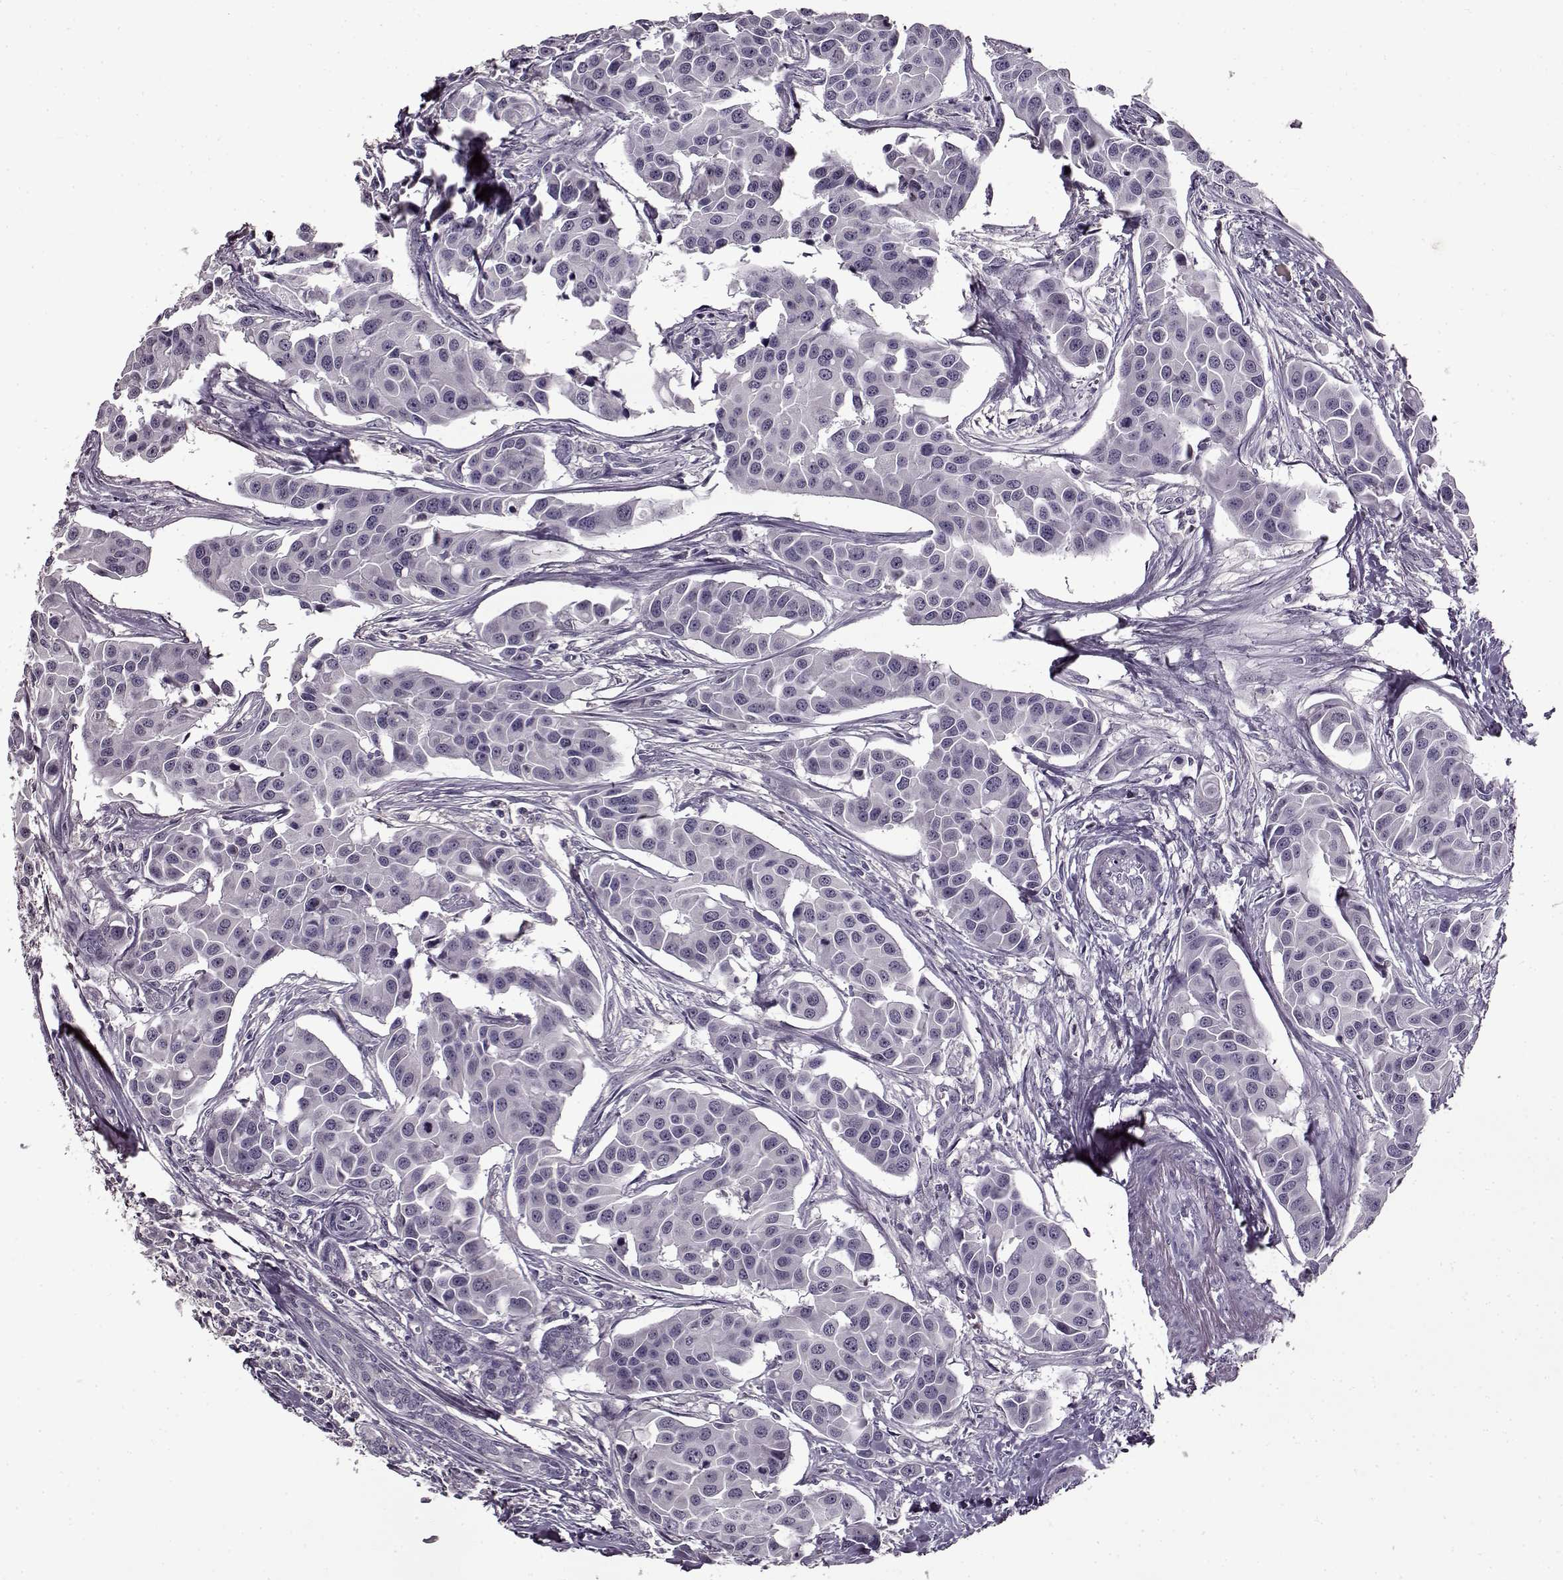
{"staining": {"intensity": "negative", "quantity": "none", "location": "none"}, "tissue": "head and neck cancer", "cell_type": "Tumor cells", "image_type": "cancer", "snomed": [{"axis": "morphology", "description": "Adenocarcinoma, NOS"}, {"axis": "topography", "description": "Head-Neck"}], "caption": "DAB immunohistochemical staining of human head and neck cancer demonstrates no significant staining in tumor cells.", "gene": "FSHB", "patient": {"sex": "male", "age": 76}}